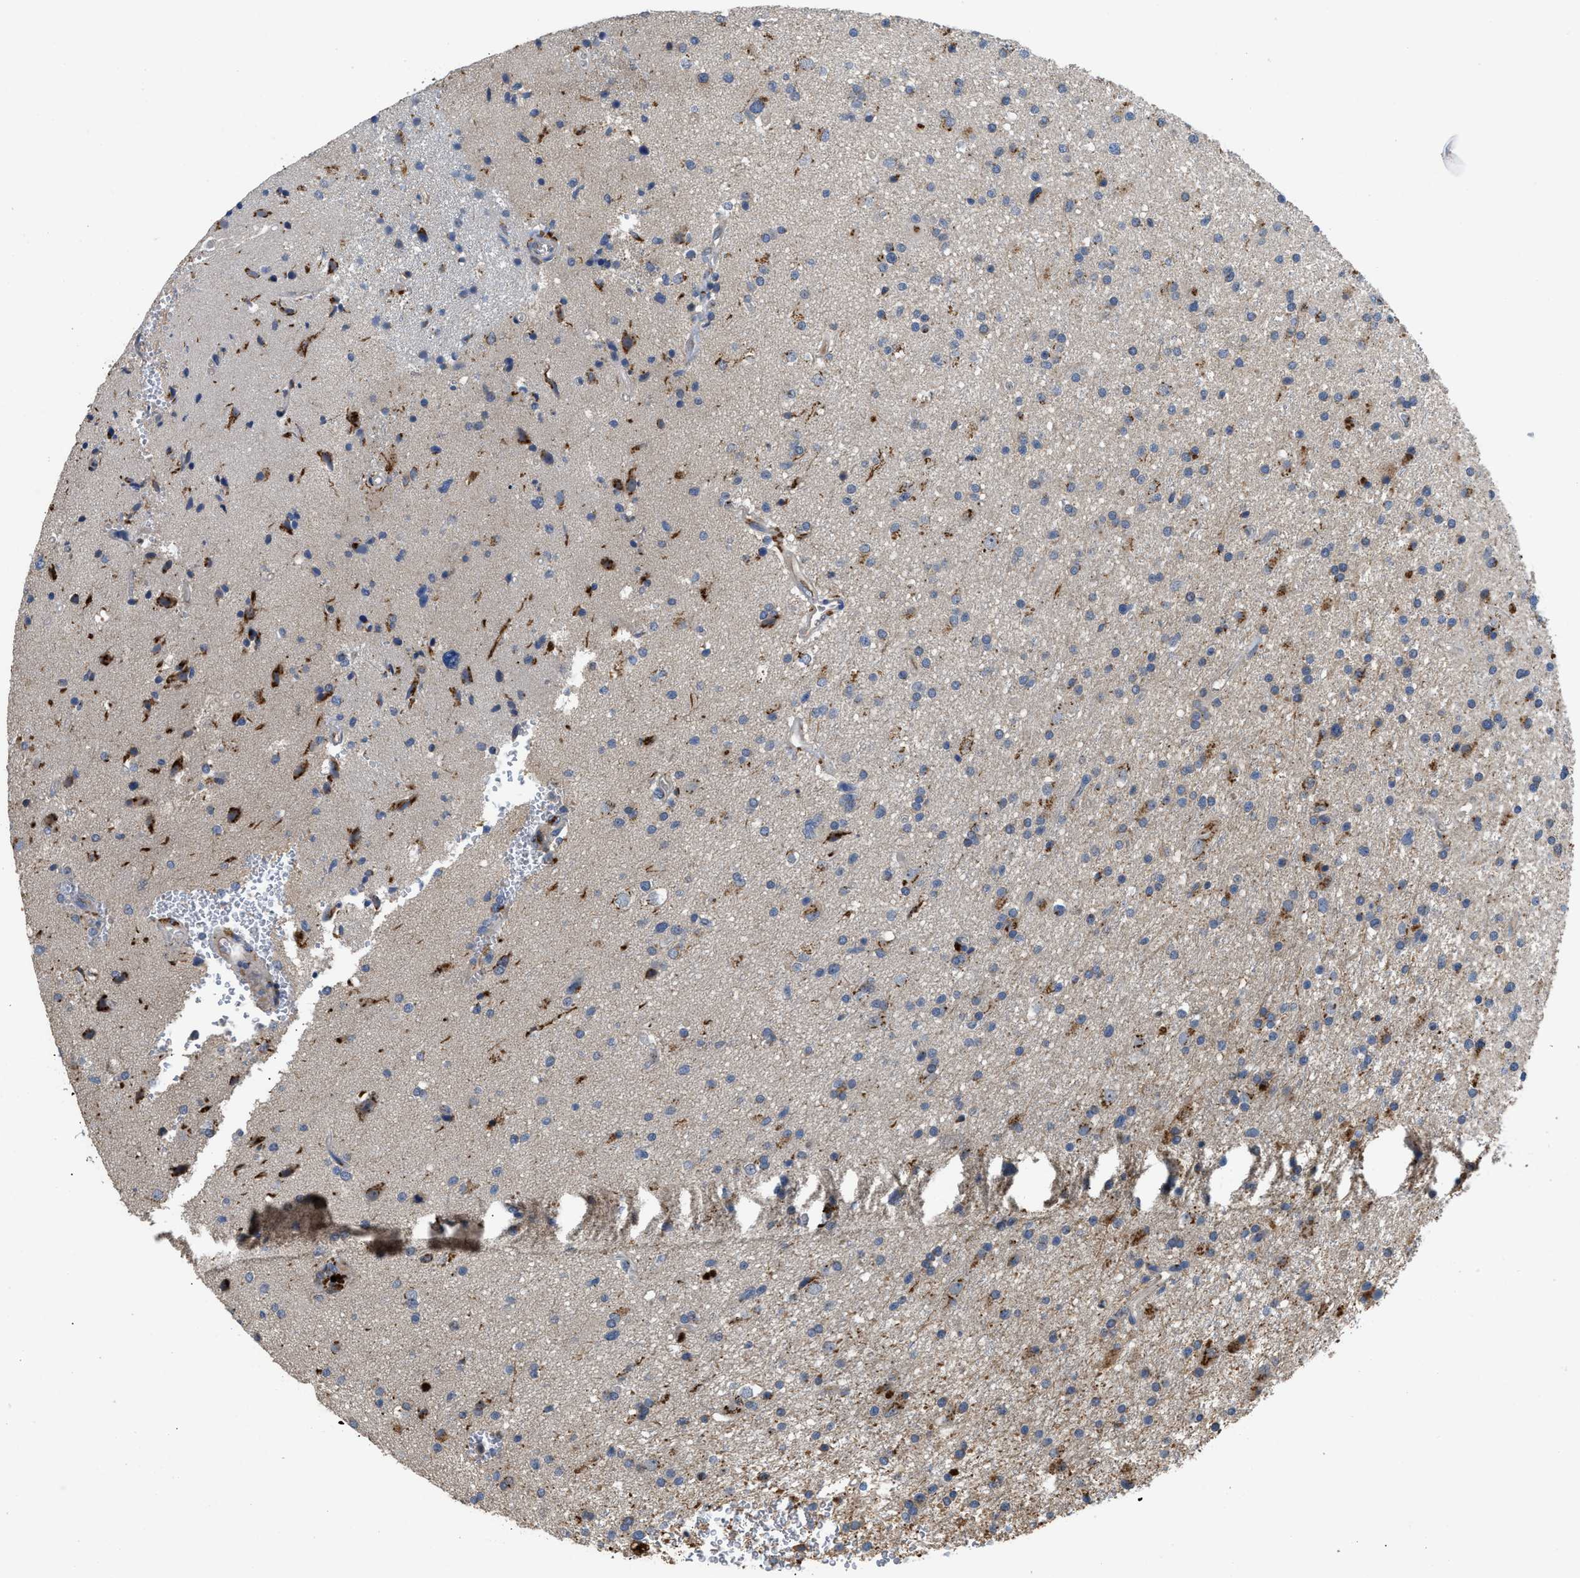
{"staining": {"intensity": "moderate", "quantity": "<25%", "location": "cytoplasmic/membranous"}, "tissue": "glioma", "cell_type": "Tumor cells", "image_type": "cancer", "snomed": [{"axis": "morphology", "description": "Glioma, malignant, High grade"}, {"axis": "topography", "description": "Brain"}], "caption": "This is an image of IHC staining of glioma, which shows moderate positivity in the cytoplasmic/membranous of tumor cells.", "gene": "SIK2", "patient": {"sex": "male", "age": 33}}